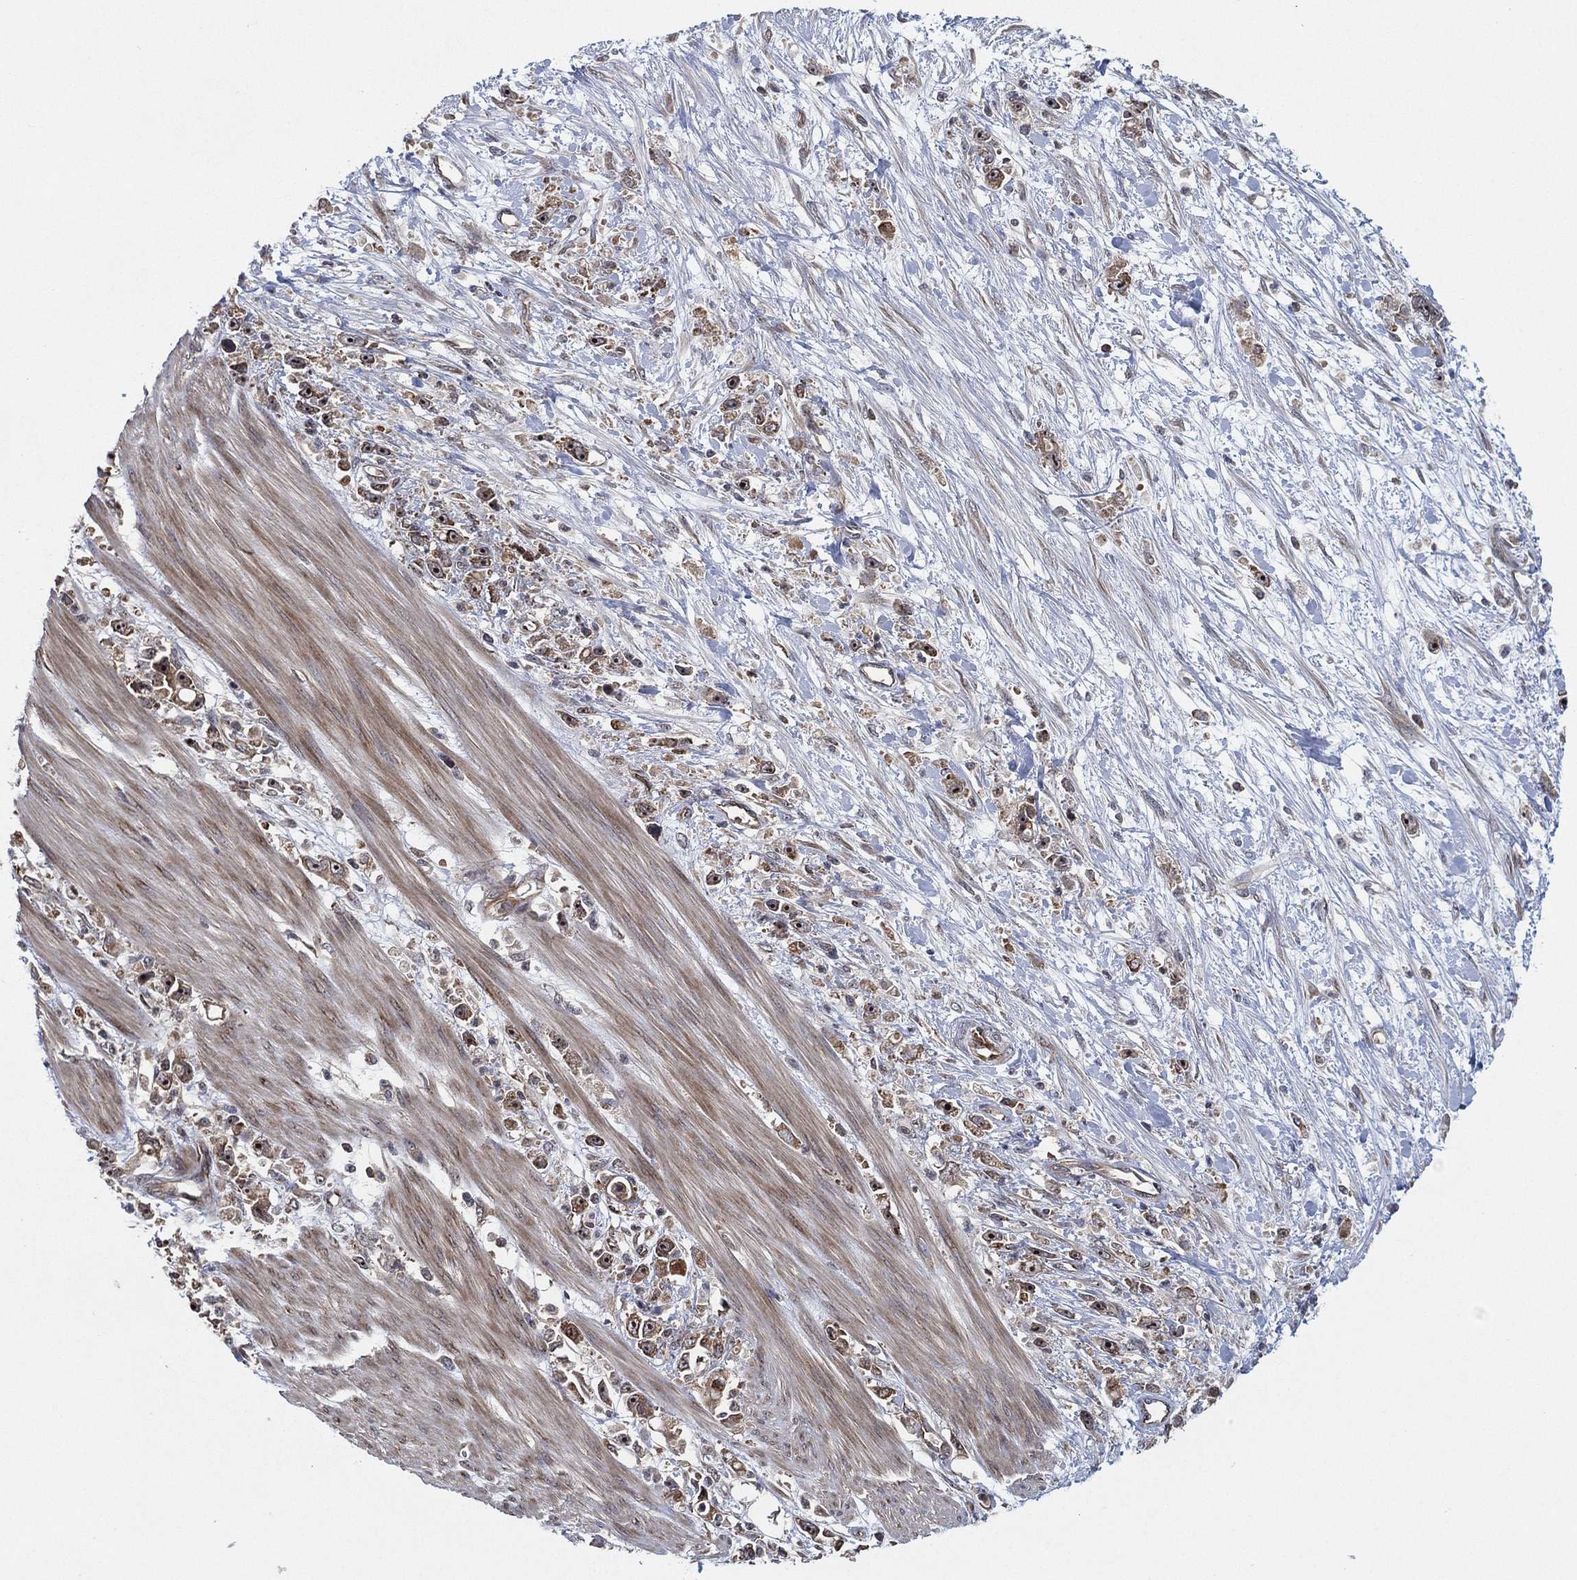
{"staining": {"intensity": "weak", "quantity": "25%-75%", "location": "cytoplasmic/membranous"}, "tissue": "stomach cancer", "cell_type": "Tumor cells", "image_type": "cancer", "snomed": [{"axis": "morphology", "description": "Adenocarcinoma, NOS"}, {"axis": "topography", "description": "Stomach"}], "caption": "Stomach adenocarcinoma was stained to show a protein in brown. There is low levels of weak cytoplasmic/membranous staining in approximately 25%-75% of tumor cells. (IHC, brightfield microscopy, high magnification).", "gene": "TMCO1", "patient": {"sex": "female", "age": 59}}